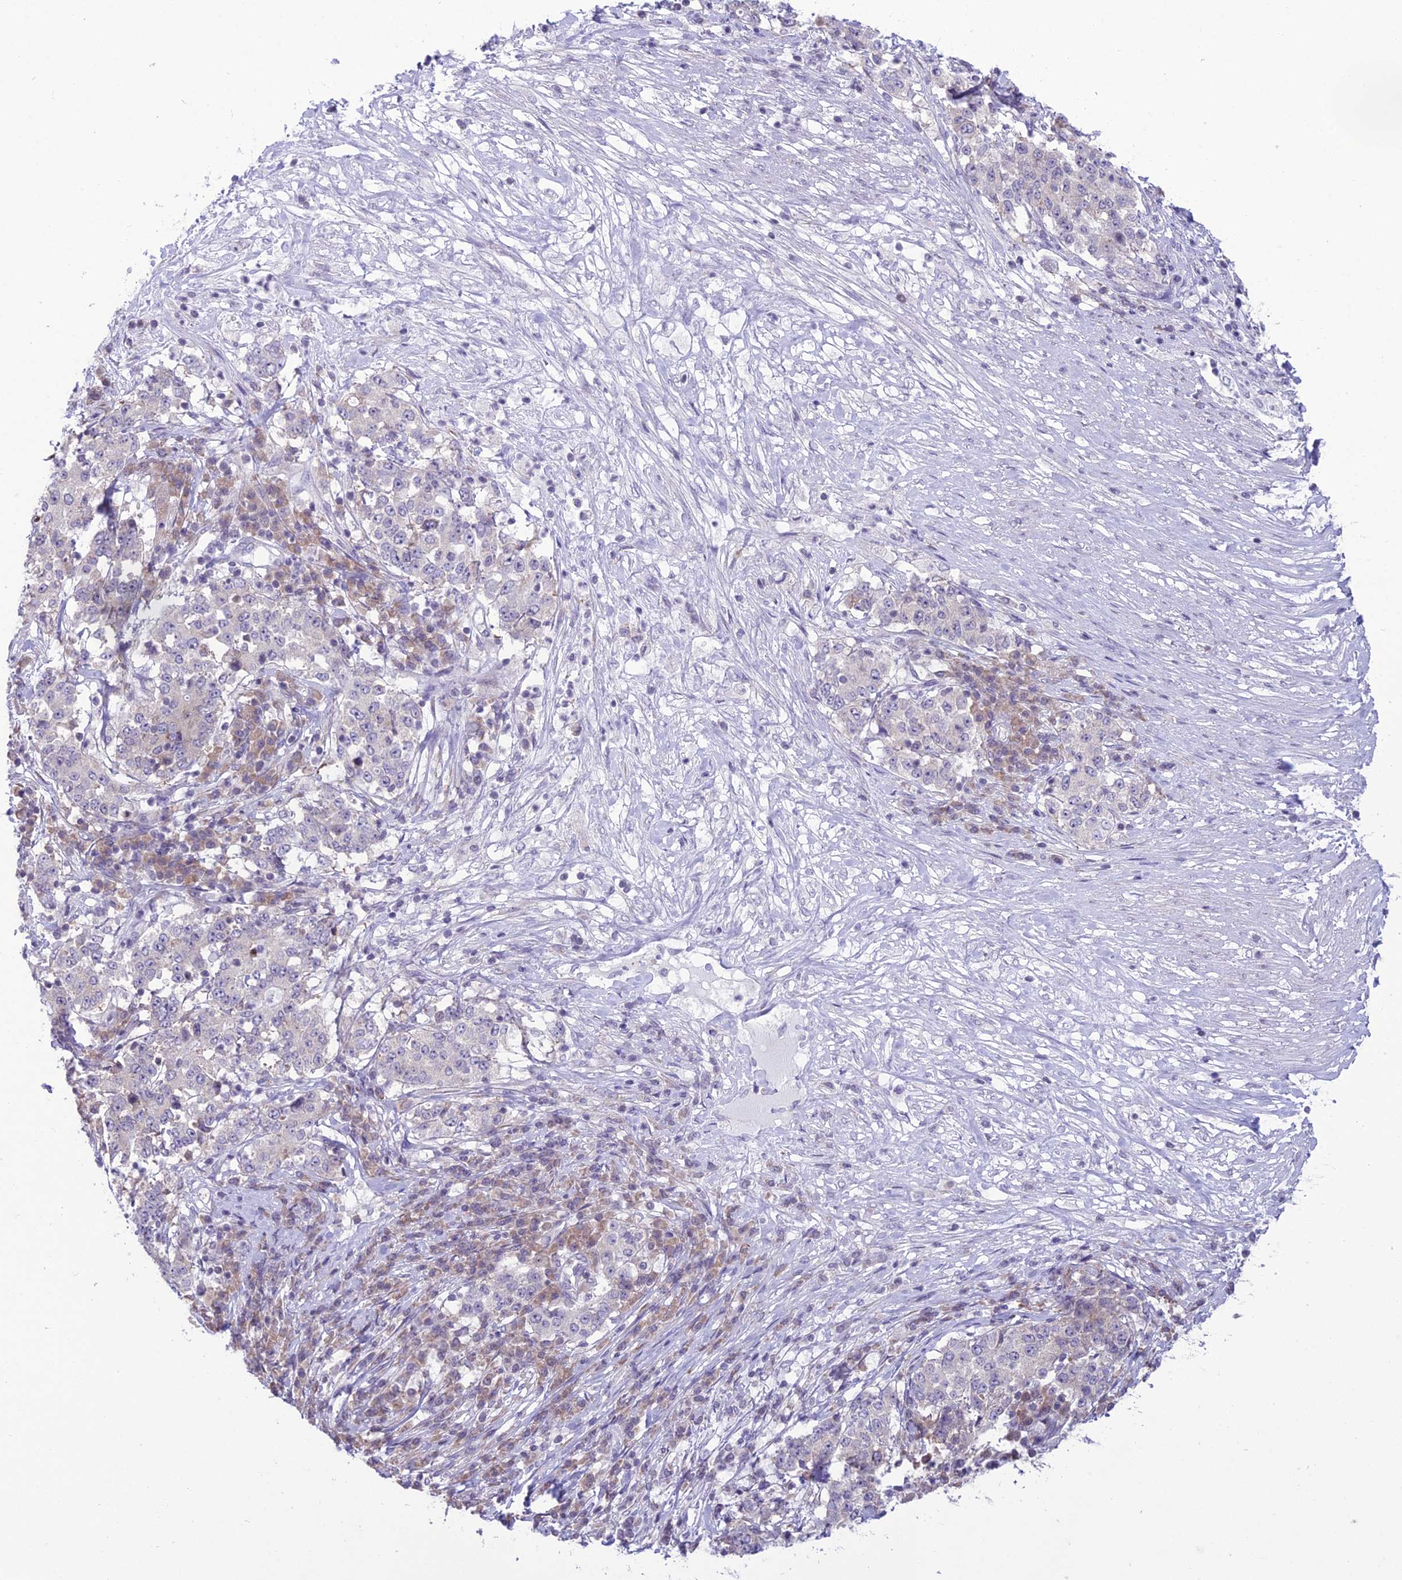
{"staining": {"intensity": "negative", "quantity": "none", "location": "none"}, "tissue": "stomach cancer", "cell_type": "Tumor cells", "image_type": "cancer", "snomed": [{"axis": "morphology", "description": "Adenocarcinoma, NOS"}, {"axis": "topography", "description": "Stomach"}], "caption": "An immunohistochemistry (IHC) photomicrograph of adenocarcinoma (stomach) is shown. There is no staining in tumor cells of adenocarcinoma (stomach).", "gene": "RPS26", "patient": {"sex": "male", "age": 59}}